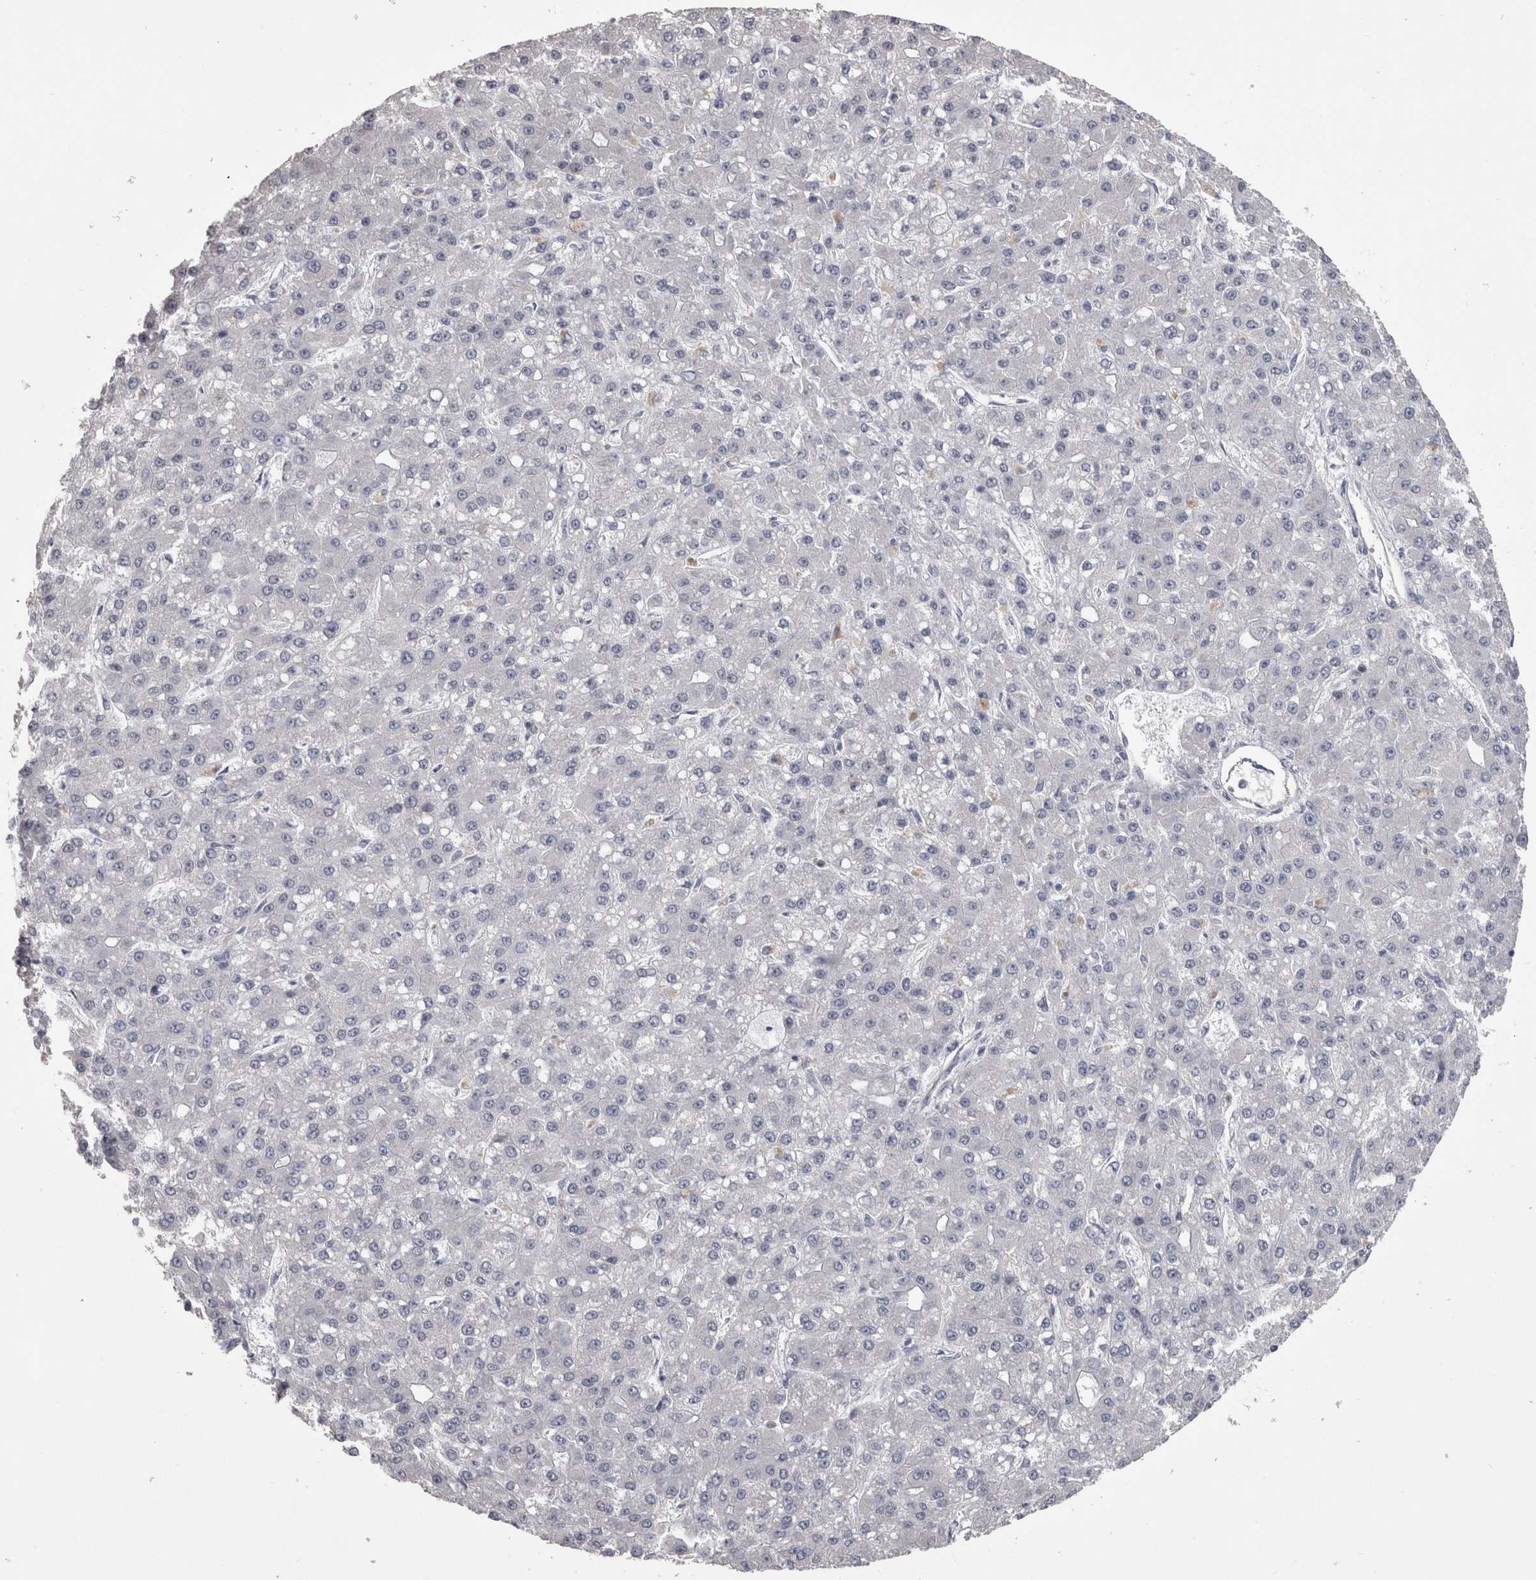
{"staining": {"intensity": "negative", "quantity": "none", "location": "none"}, "tissue": "liver cancer", "cell_type": "Tumor cells", "image_type": "cancer", "snomed": [{"axis": "morphology", "description": "Carcinoma, Hepatocellular, NOS"}, {"axis": "topography", "description": "Liver"}], "caption": "IHC micrograph of liver hepatocellular carcinoma stained for a protein (brown), which exhibits no staining in tumor cells. (Stains: DAB immunohistochemistry with hematoxylin counter stain, Microscopy: brightfield microscopy at high magnification).", "gene": "ACOT7", "patient": {"sex": "male", "age": 67}}